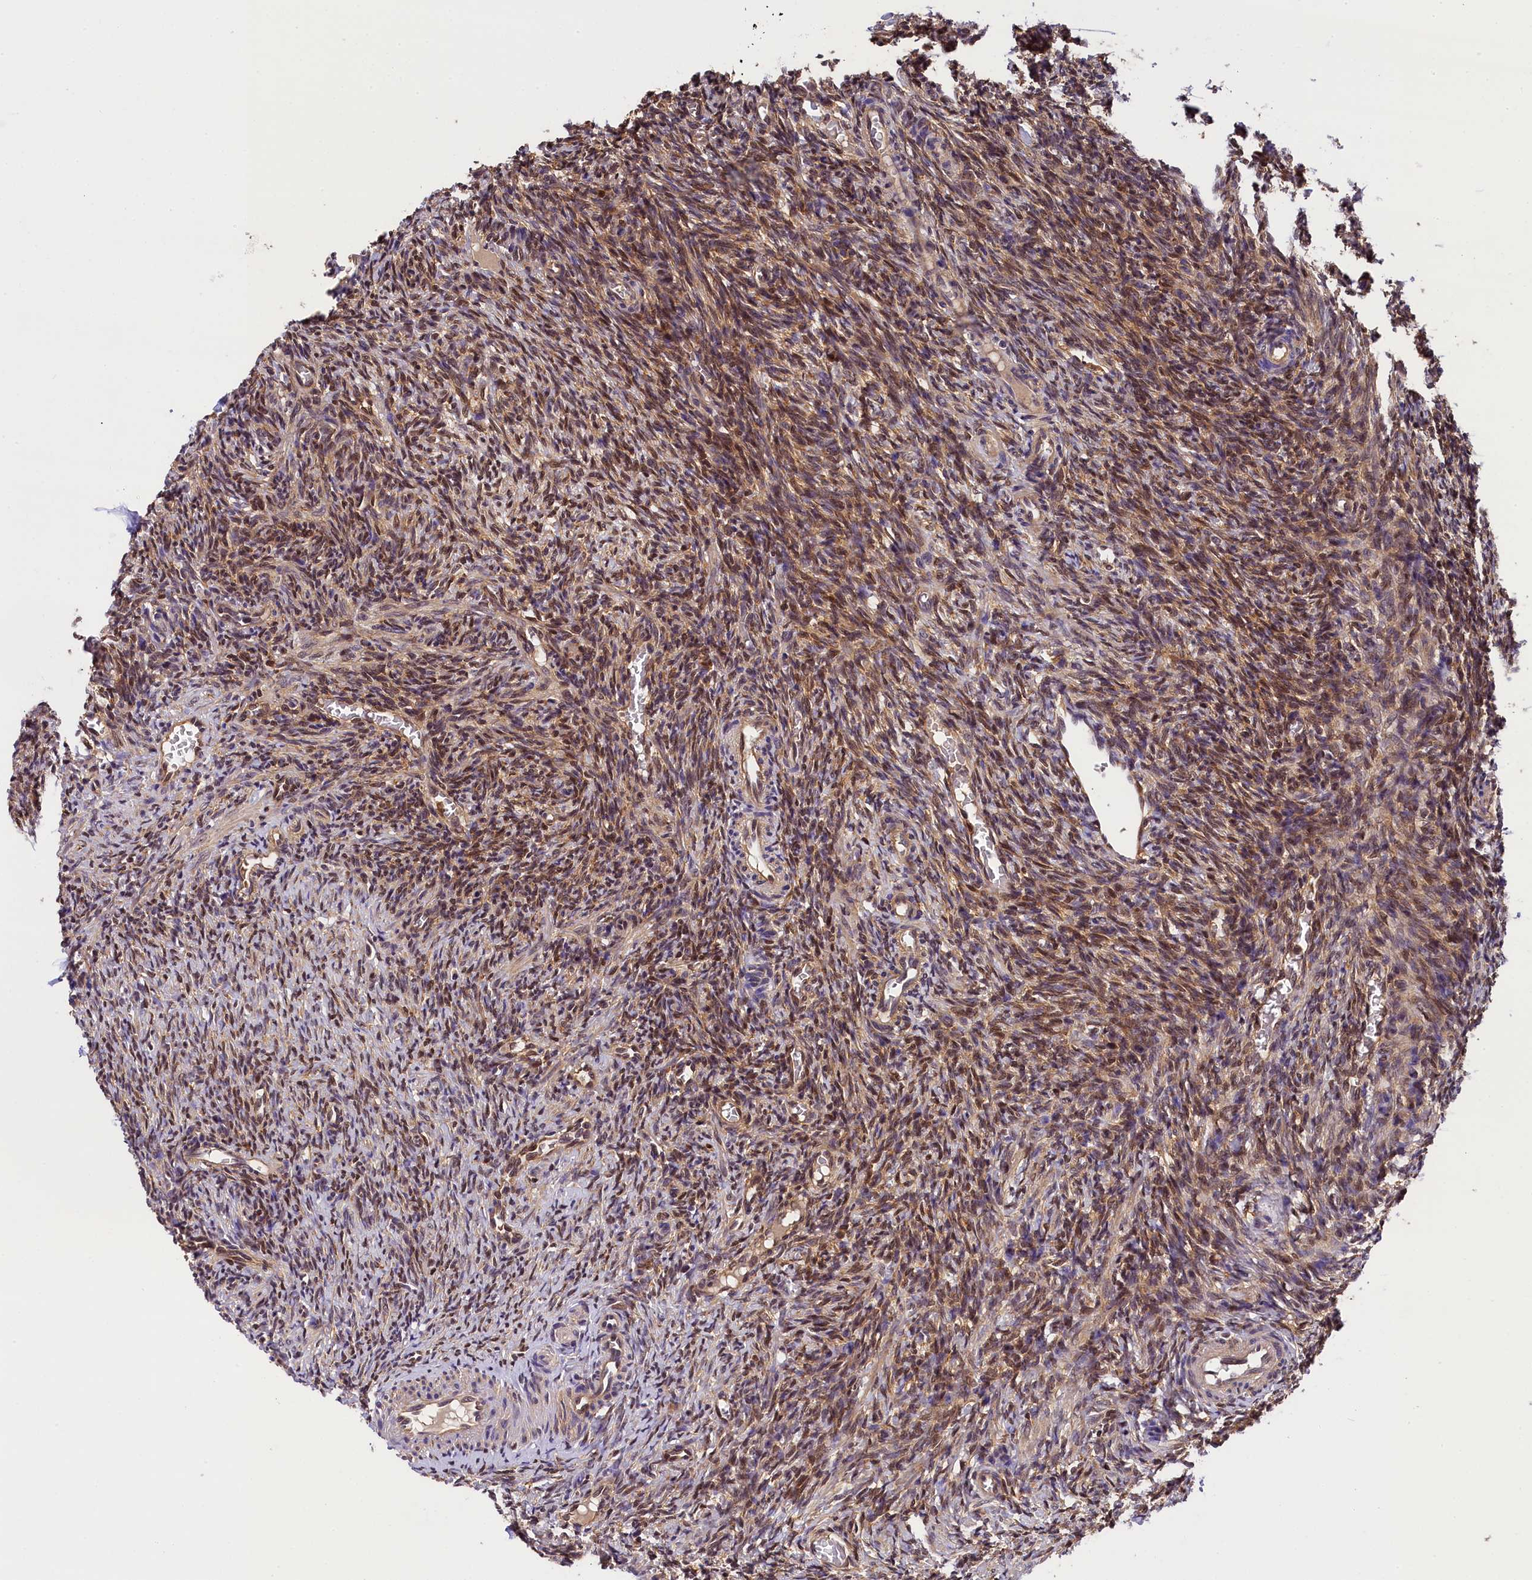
{"staining": {"intensity": "moderate", "quantity": ">75%", "location": "cytoplasmic/membranous,nuclear"}, "tissue": "ovary", "cell_type": "Follicle cells", "image_type": "normal", "snomed": [{"axis": "morphology", "description": "Normal tissue, NOS"}, {"axis": "topography", "description": "Ovary"}], "caption": "Moderate cytoplasmic/membranous,nuclear positivity for a protein is identified in about >75% of follicle cells of normal ovary using immunohistochemistry (IHC).", "gene": "EIF6", "patient": {"sex": "female", "age": 27}}